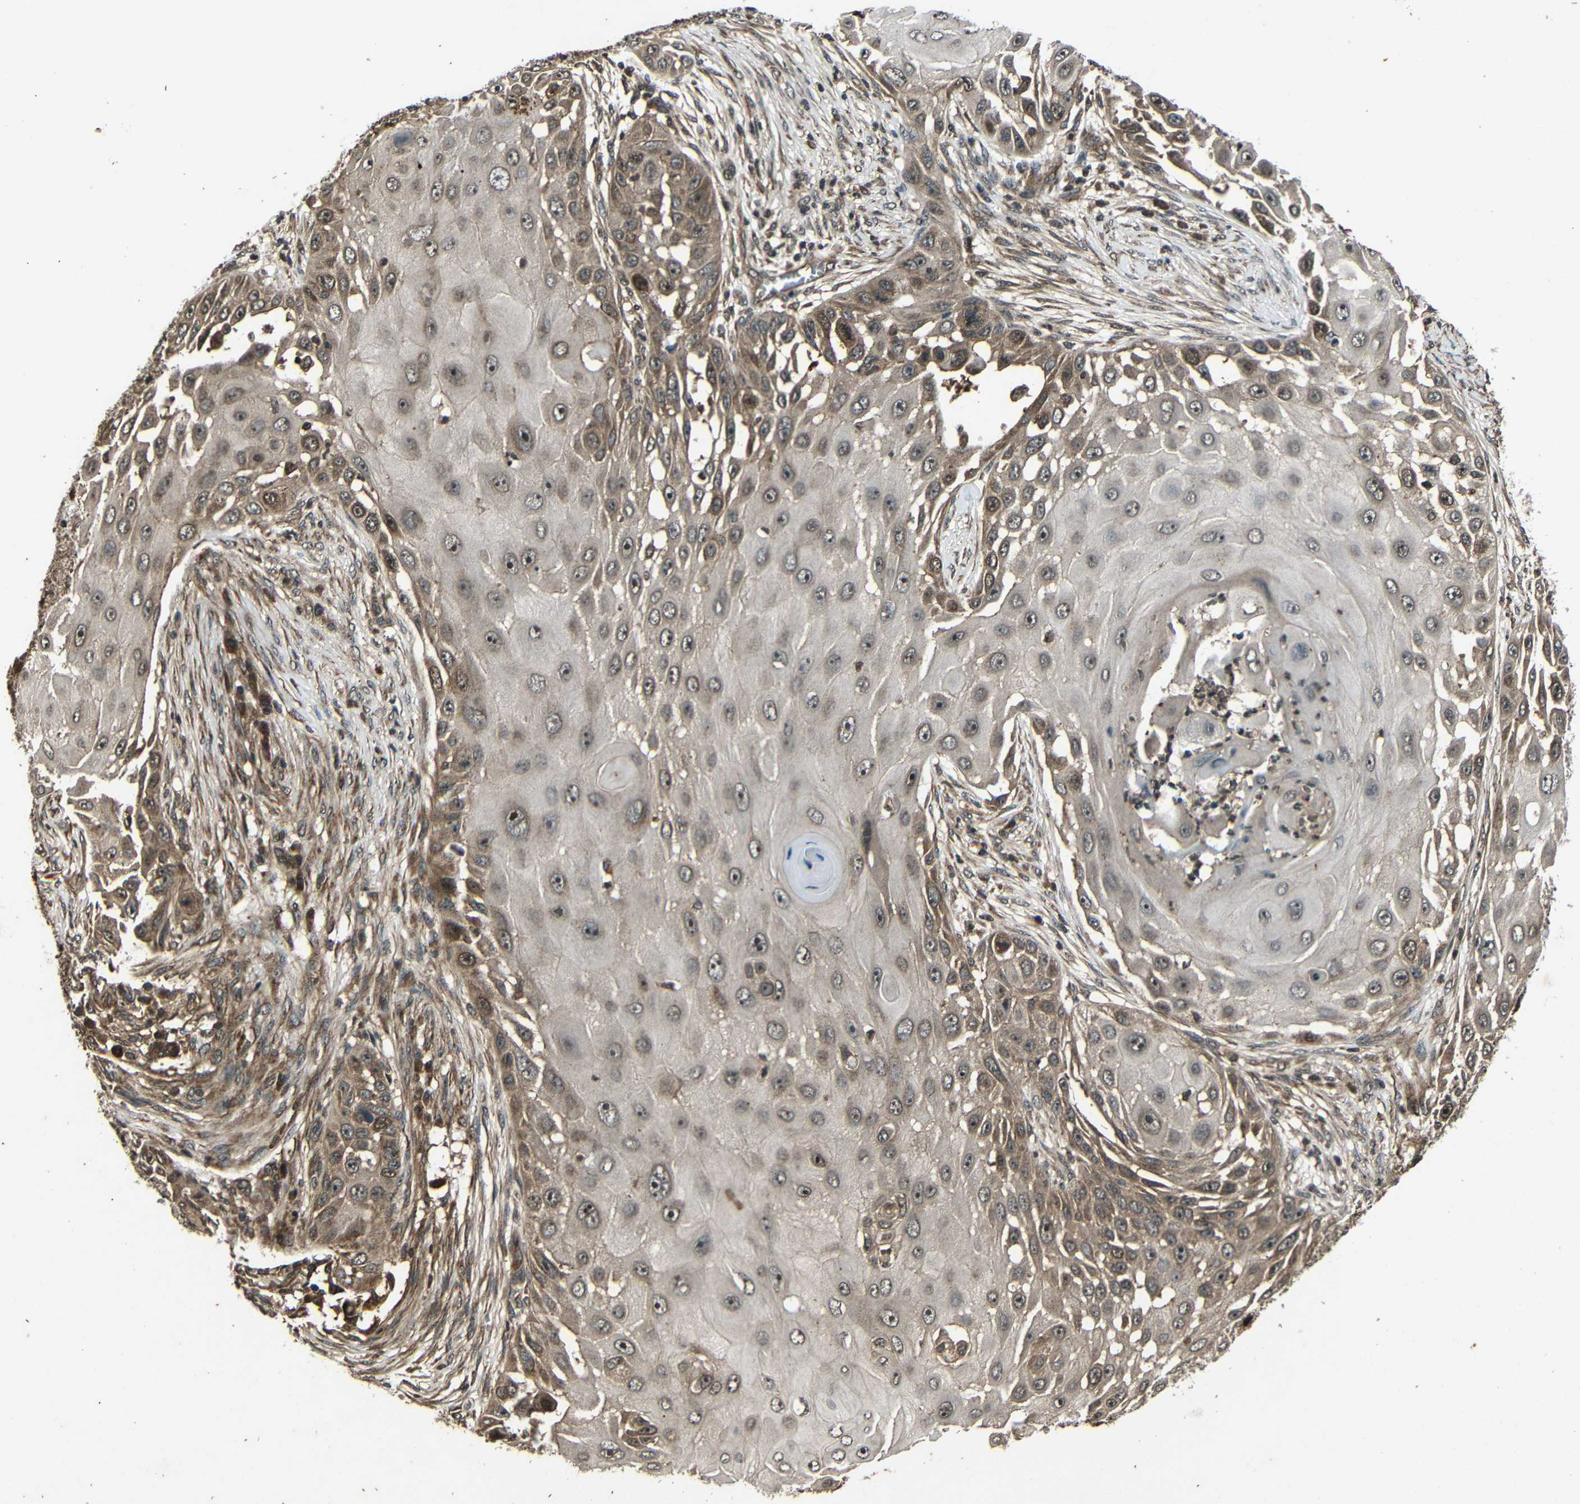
{"staining": {"intensity": "moderate", "quantity": ">75%", "location": "cytoplasmic/membranous,nuclear"}, "tissue": "skin cancer", "cell_type": "Tumor cells", "image_type": "cancer", "snomed": [{"axis": "morphology", "description": "Squamous cell carcinoma, NOS"}, {"axis": "topography", "description": "Skin"}], "caption": "Skin squamous cell carcinoma stained with a brown dye reveals moderate cytoplasmic/membranous and nuclear positive positivity in about >75% of tumor cells.", "gene": "PLK2", "patient": {"sex": "female", "age": 44}}